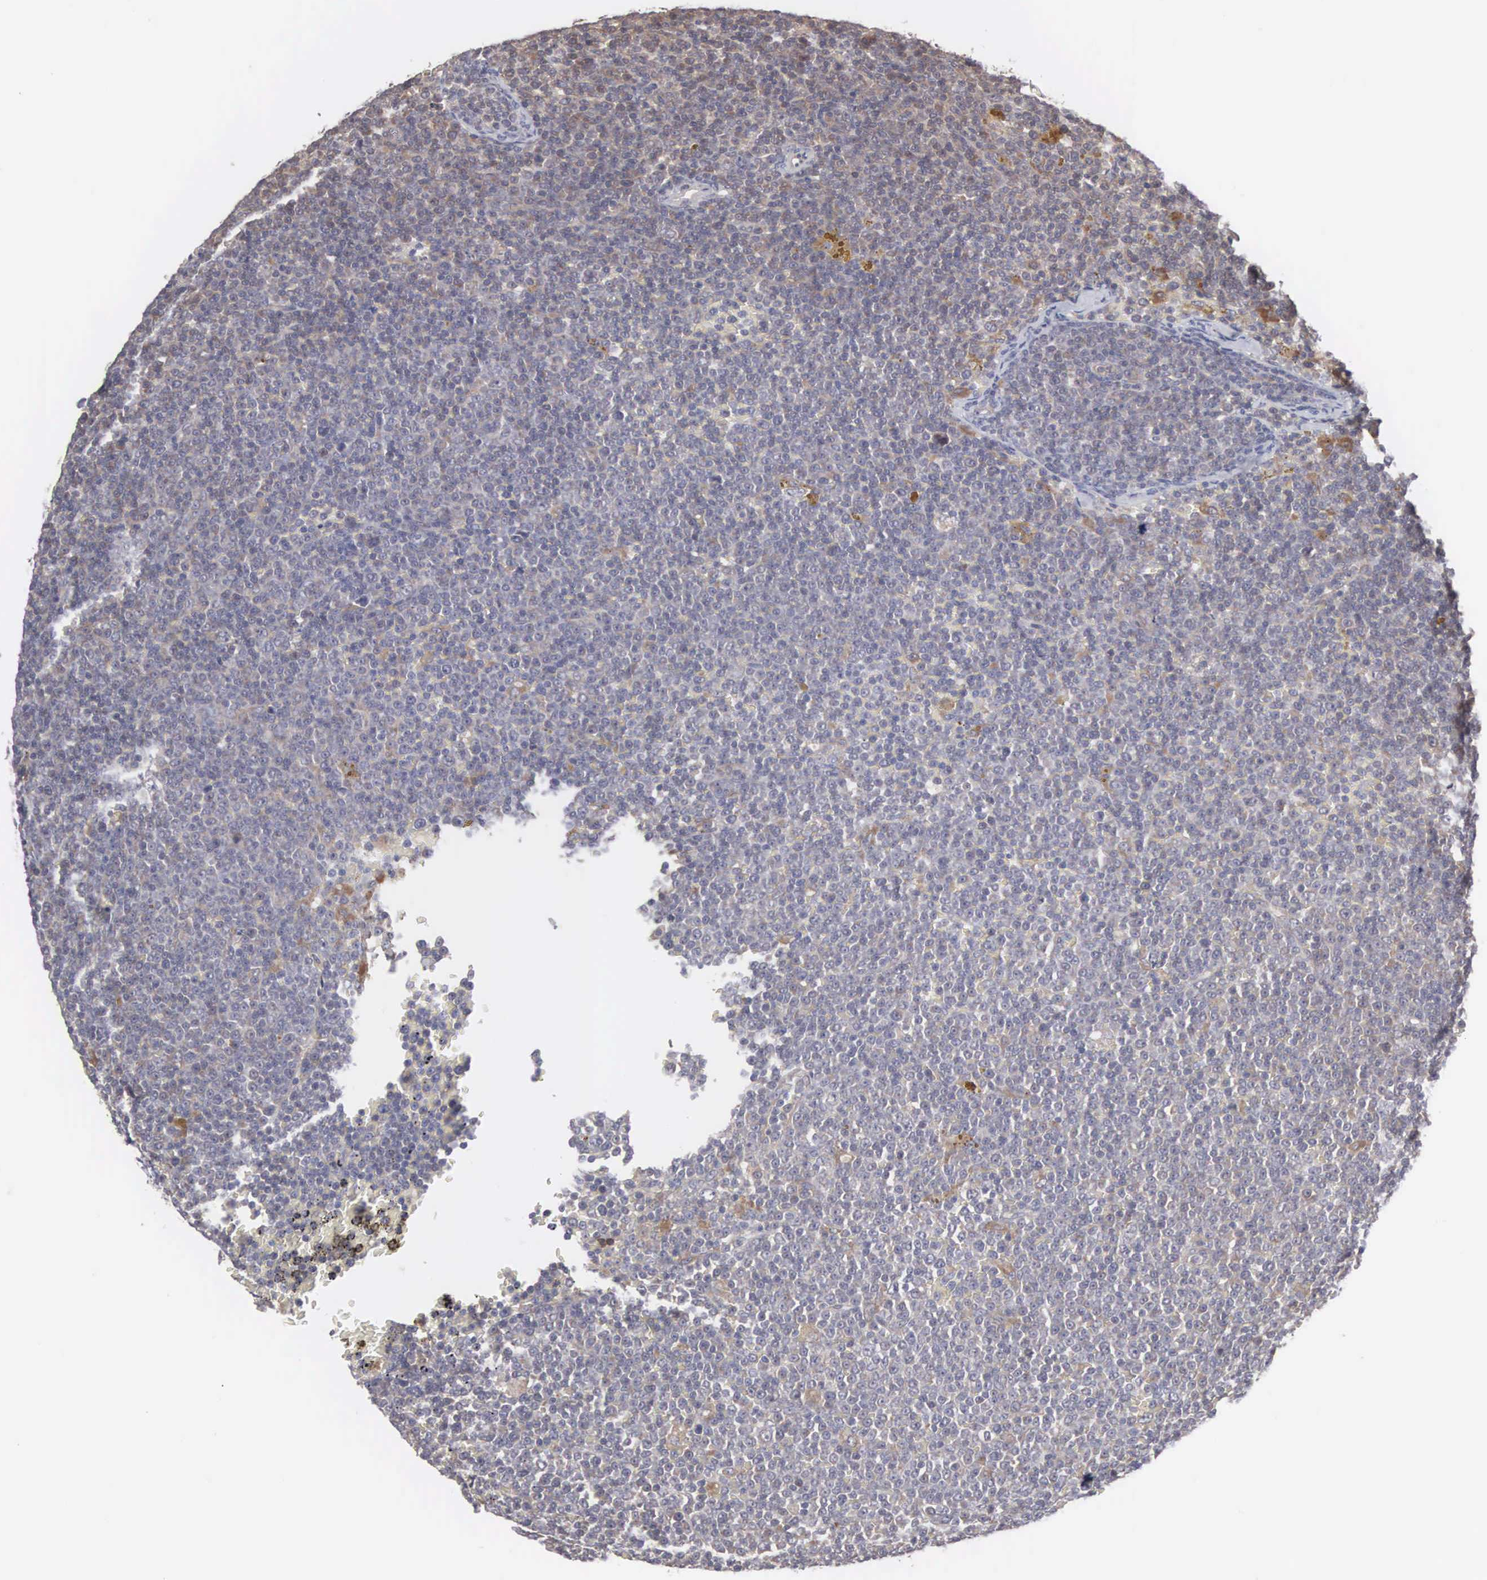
{"staining": {"intensity": "weak", "quantity": "25%-75%", "location": "cytoplasmic/membranous"}, "tissue": "lymphoma", "cell_type": "Tumor cells", "image_type": "cancer", "snomed": [{"axis": "morphology", "description": "Malignant lymphoma, non-Hodgkin's type, Low grade"}, {"axis": "topography", "description": "Lymph node"}], "caption": "This is a photomicrograph of IHC staining of lymphoma, which shows weak staining in the cytoplasmic/membranous of tumor cells.", "gene": "INF2", "patient": {"sex": "male", "age": 50}}